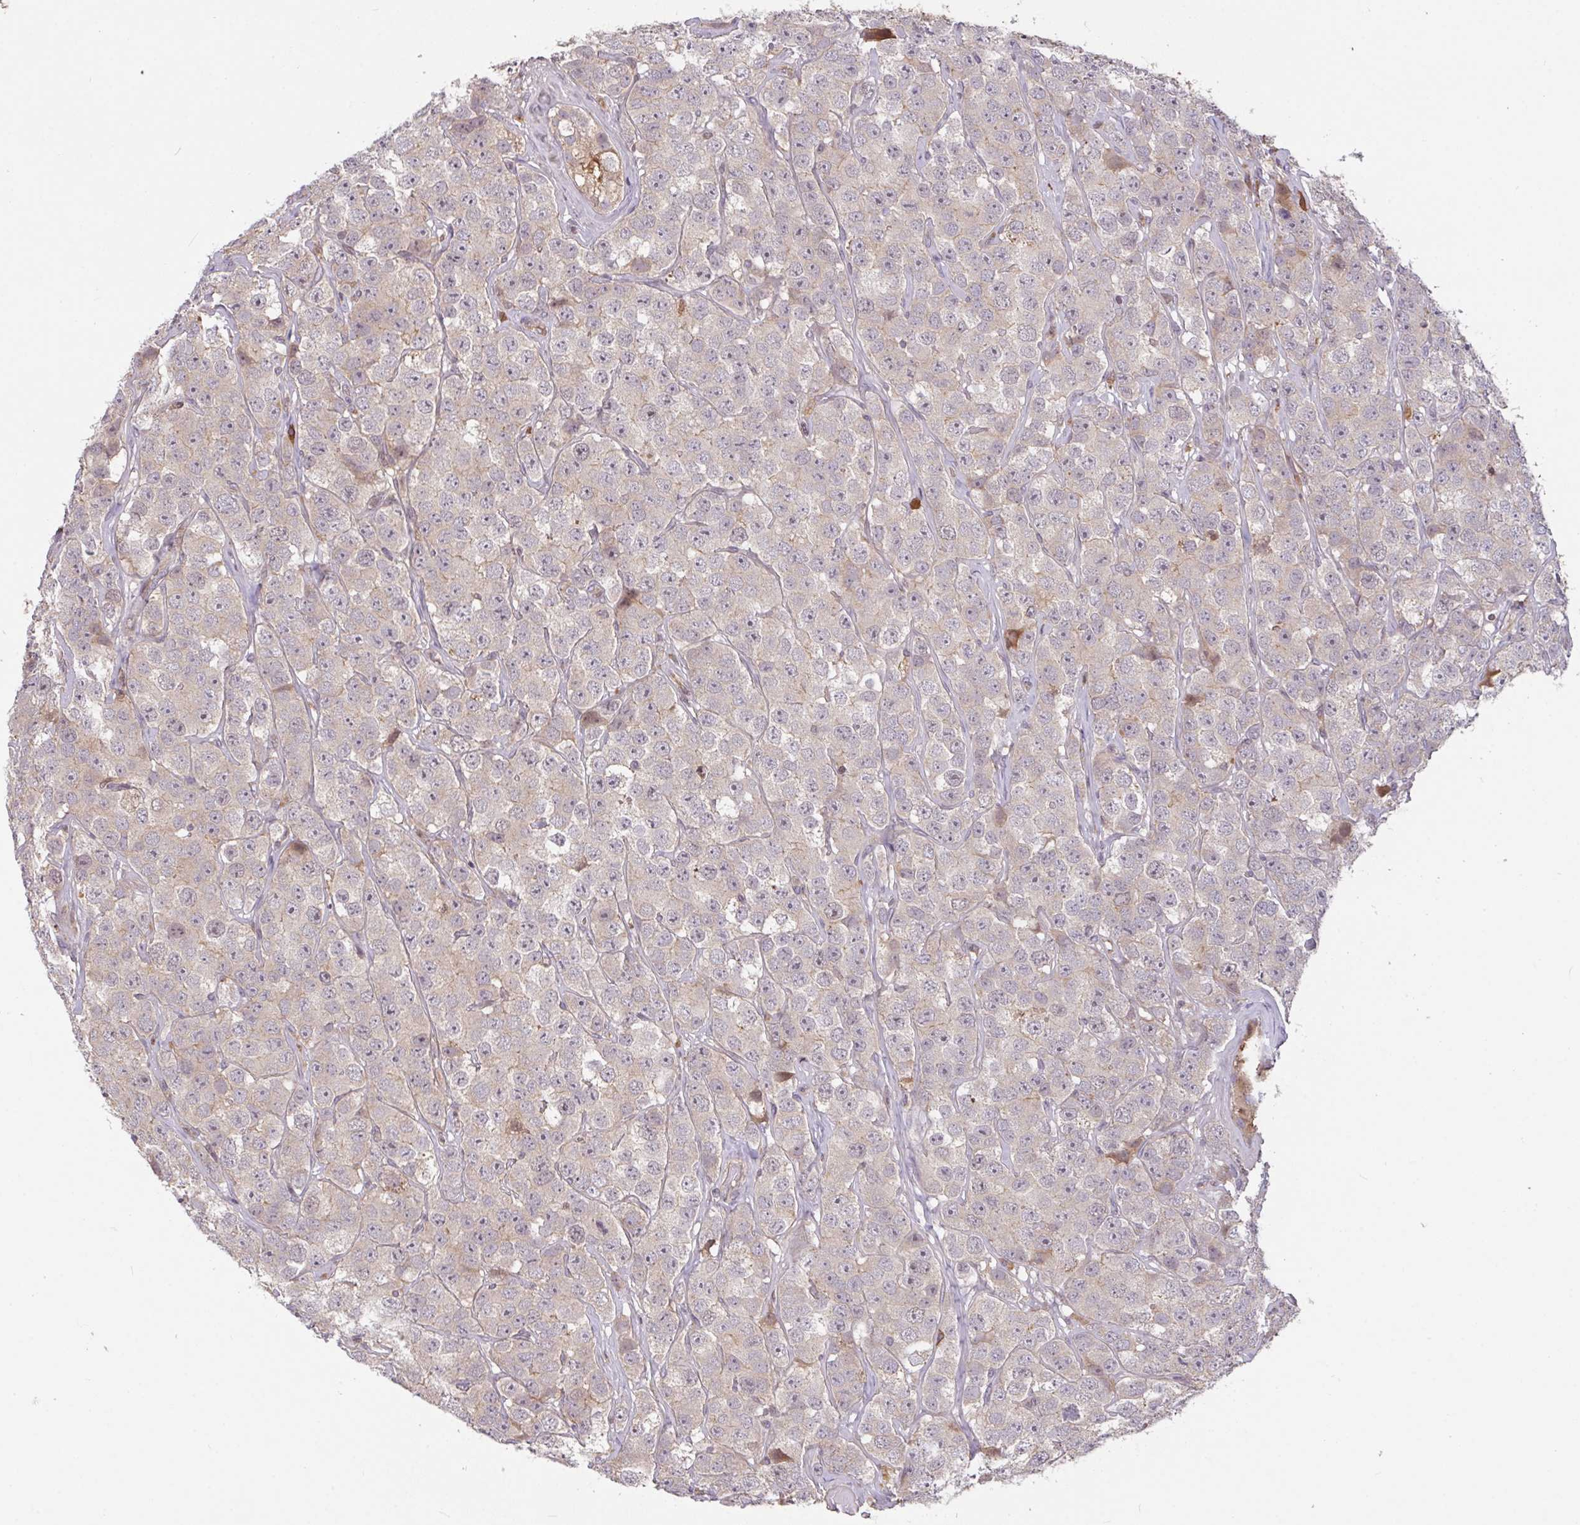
{"staining": {"intensity": "negative", "quantity": "none", "location": "none"}, "tissue": "testis cancer", "cell_type": "Tumor cells", "image_type": "cancer", "snomed": [{"axis": "morphology", "description": "Seminoma, NOS"}, {"axis": "topography", "description": "Testis"}], "caption": "This is an immunohistochemistry photomicrograph of human testis seminoma. There is no expression in tumor cells.", "gene": "FCER1A", "patient": {"sex": "male", "age": 28}}